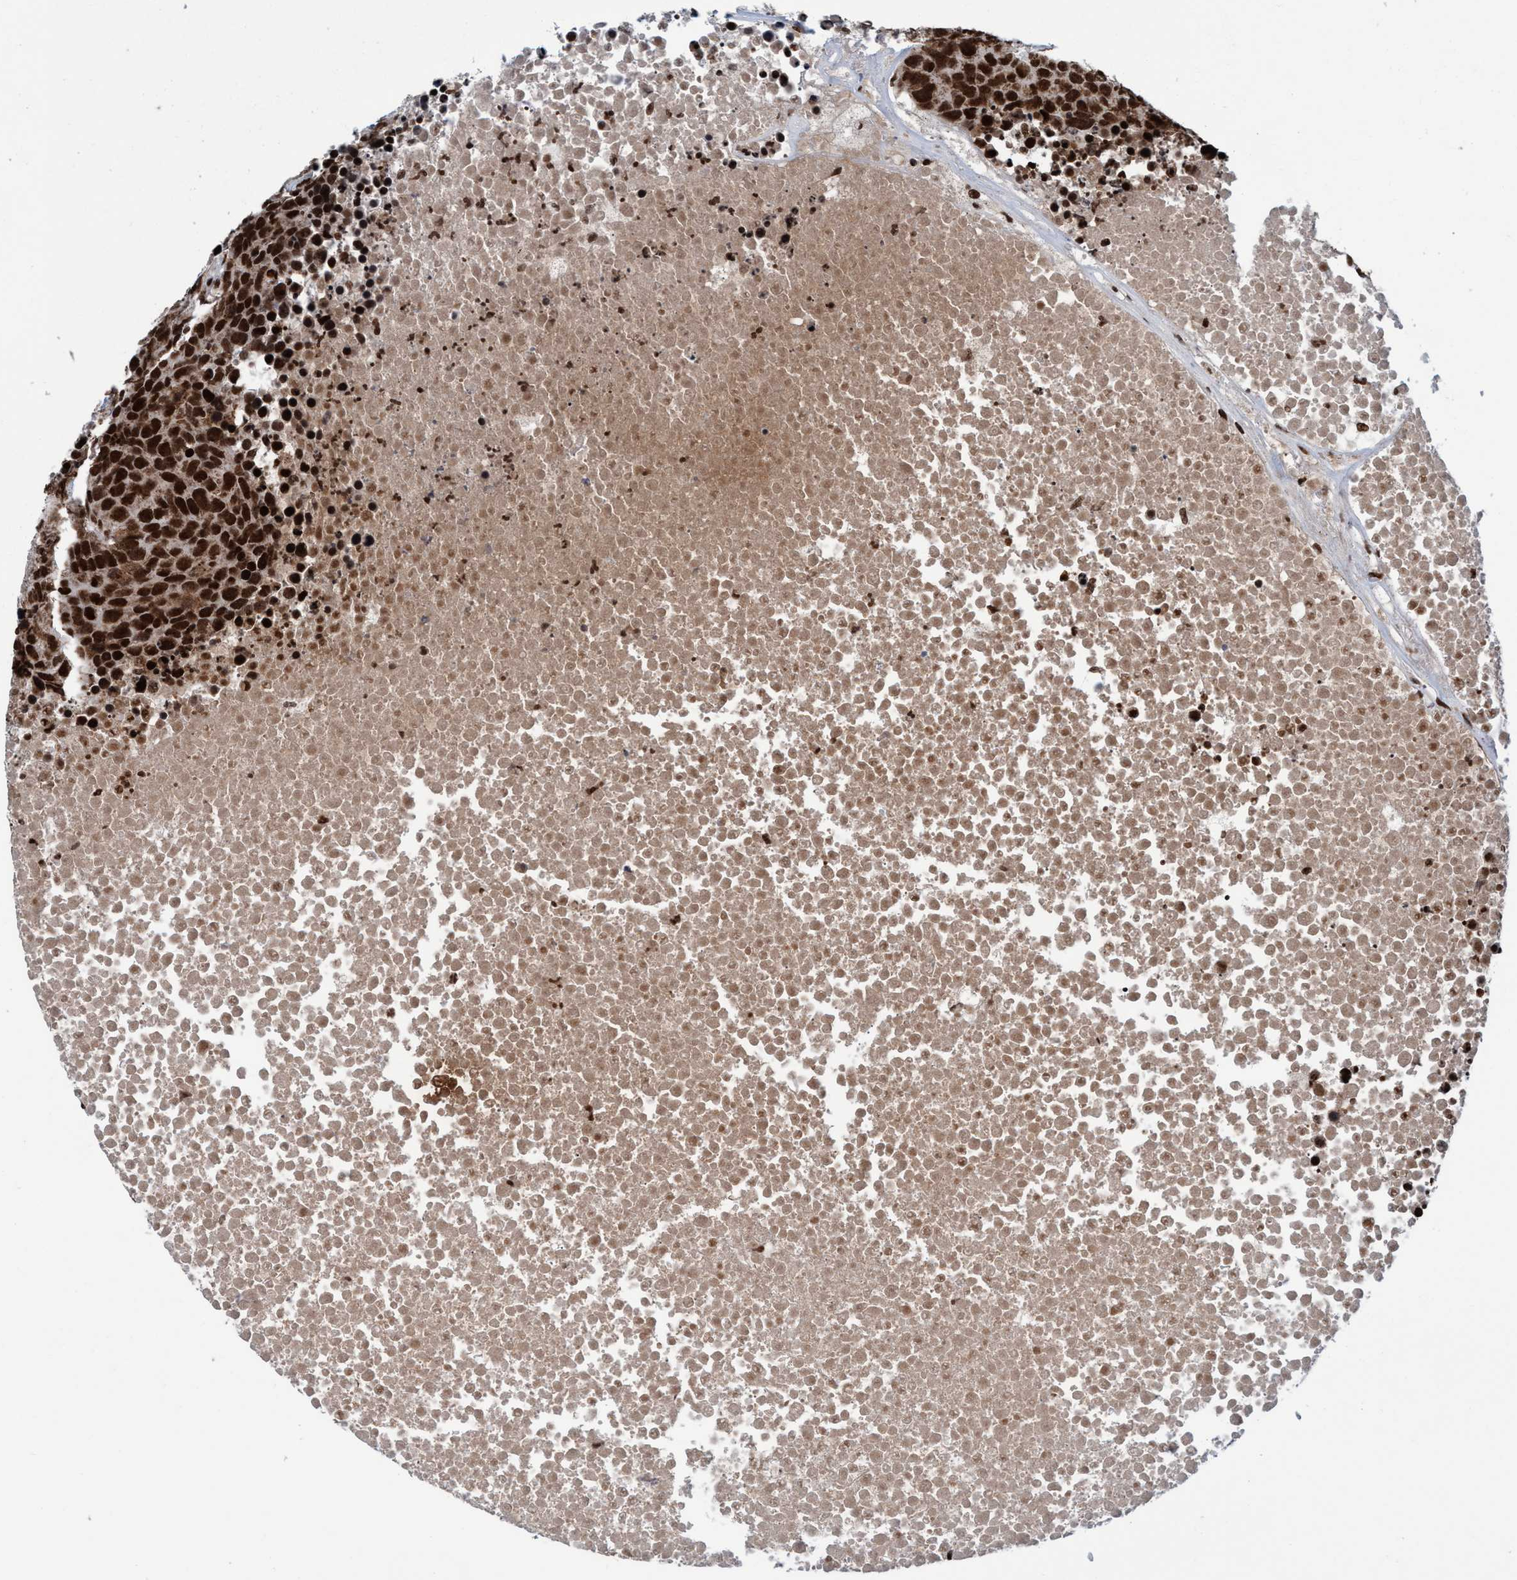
{"staining": {"intensity": "strong", "quantity": ">75%", "location": "nuclear"}, "tissue": "carcinoid", "cell_type": "Tumor cells", "image_type": "cancer", "snomed": [{"axis": "morphology", "description": "Carcinoid, malignant, NOS"}, {"axis": "topography", "description": "Lung"}], "caption": "An image of human carcinoid (malignant) stained for a protein shows strong nuclear brown staining in tumor cells. (DAB (3,3'-diaminobenzidine) = brown stain, brightfield microscopy at high magnification).", "gene": "TOPBP1", "patient": {"sex": "male", "age": 60}}